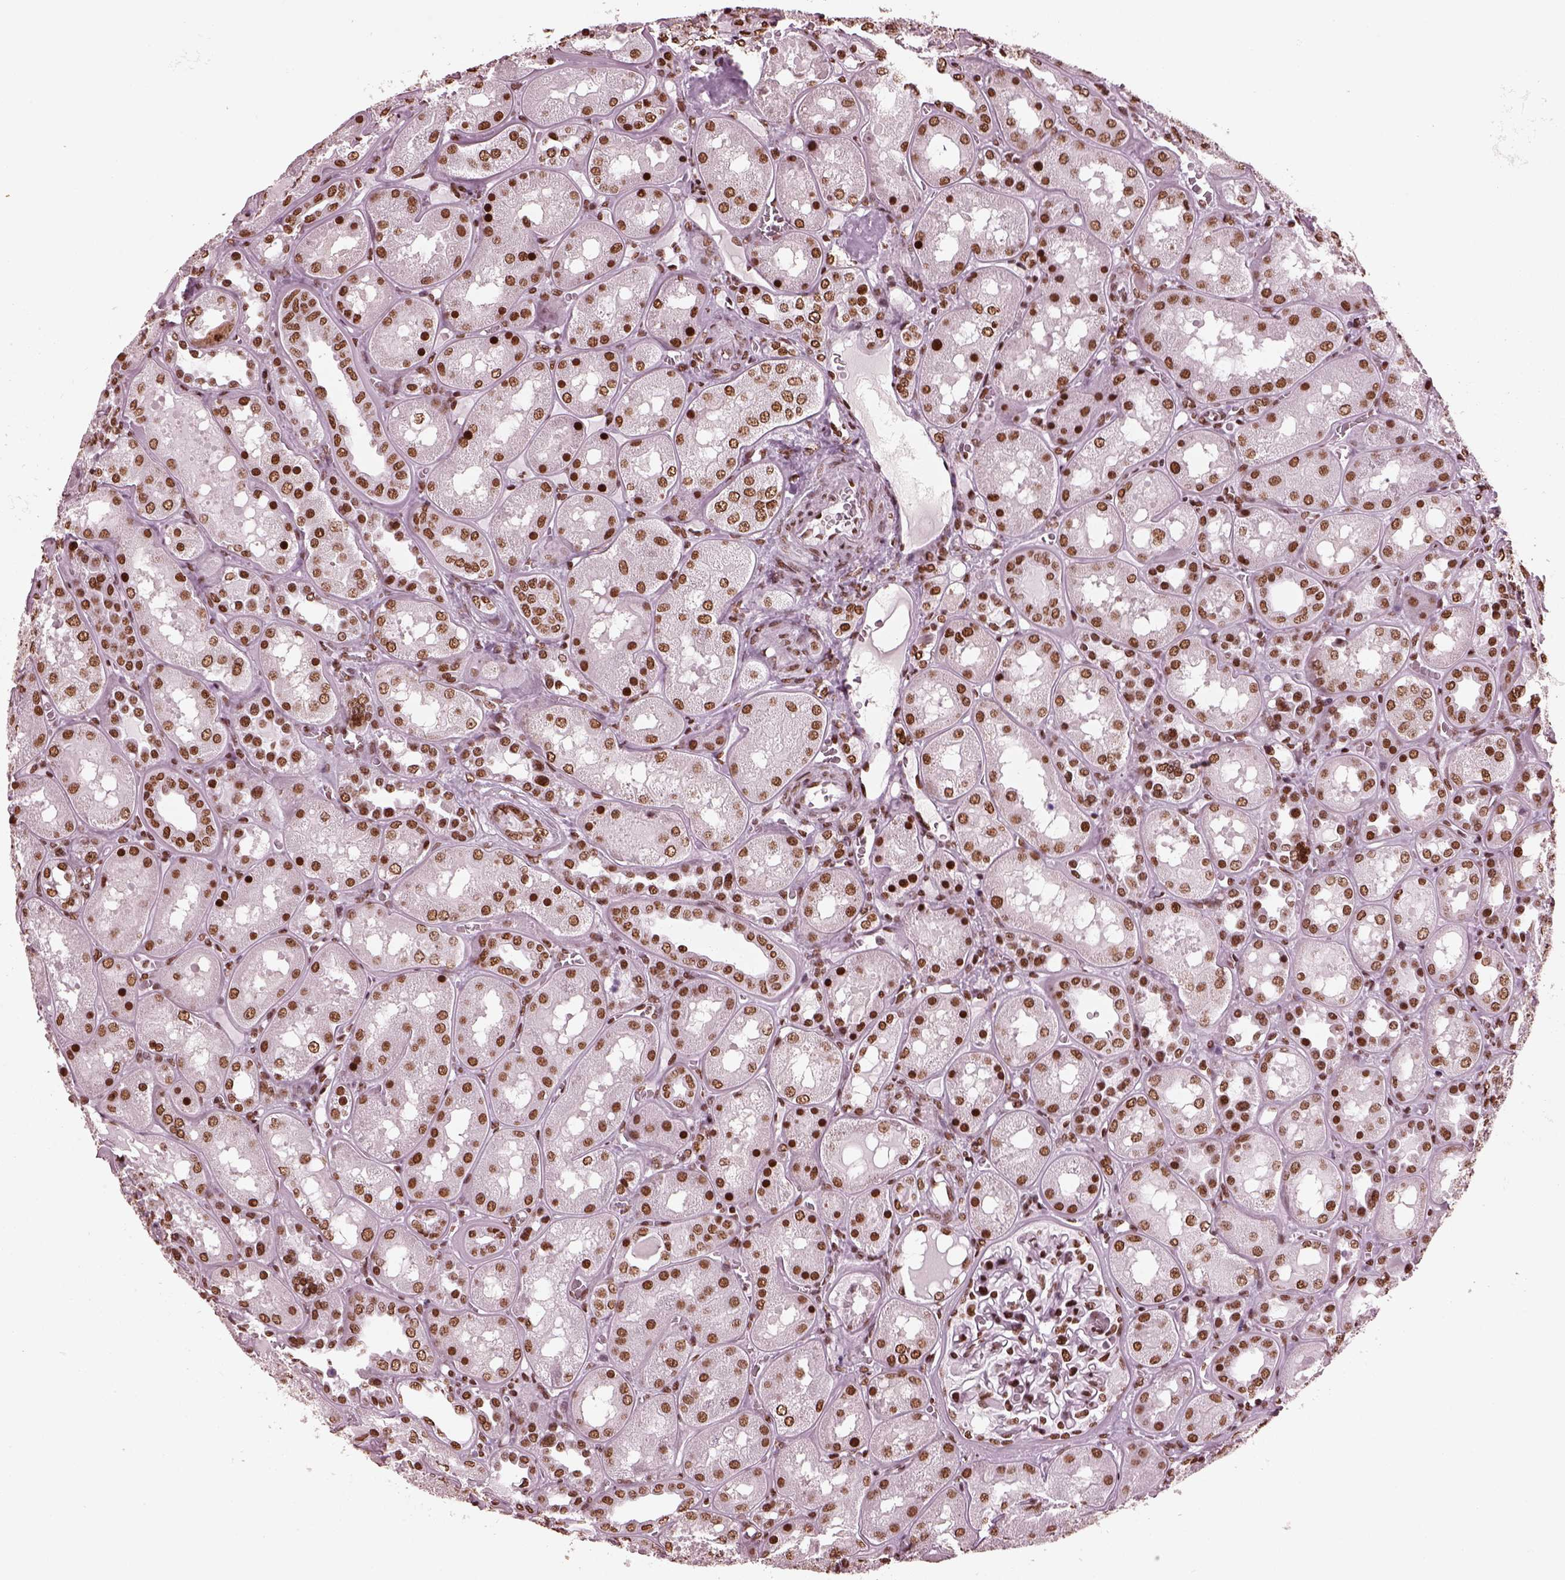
{"staining": {"intensity": "strong", "quantity": ">75%", "location": "nuclear"}, "tissue": "kidney", "cell_type": "Cells in glomeruli", "image_type": "normal", "snomed": [{"axis": "morphology", "description": "Normal tissue, NOS"}, {"axis": "topography", "description": "Kidney"}], "caption": "Protein expression analysis of benign kidney shows strong nuclear expression in about >75% of cells in glomeruli. (brown staining indicates protein expression, while blue staining denotes nuclei).", "gene": "CBFA2T3", "patient": {"sex": "male", "age": 73}}